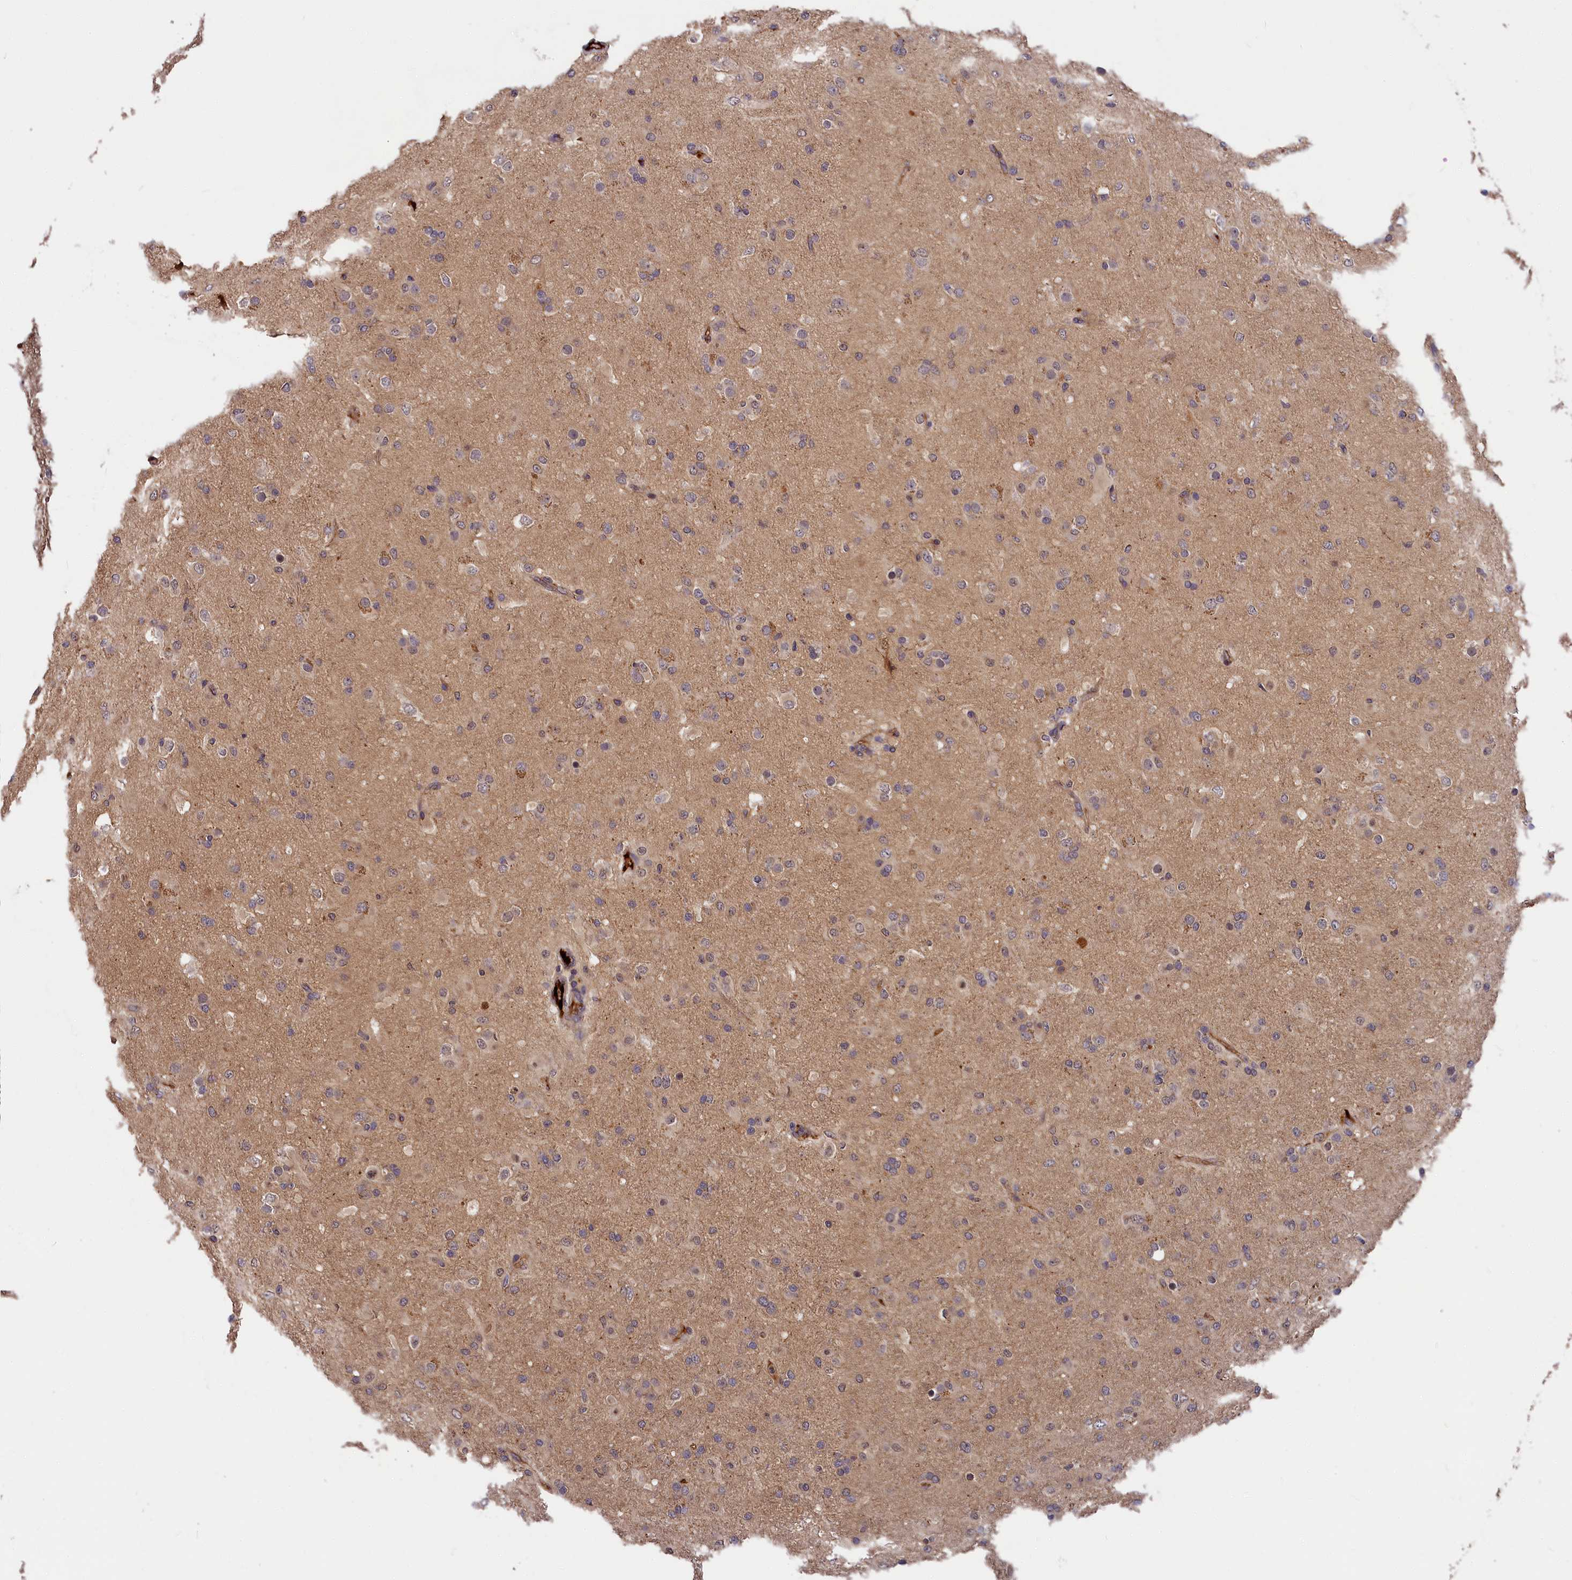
{"staining": {"intensity": "negative", "quantity": "none", "location": "none"}, "tissue": "glioma", "cell_type": "Tumor cells", "image_type": "cancer", "snomed": [{"axis": "morphology", "description": "Glioma, malignant, Low grade"}, {"axis": "topography", "description": "Brain"}], "caption": "Protein analysis of glioma displays no significant expression in tumor cells.", "gene": "ITIH1", "patient": {"sex": "male", "age": 65}}